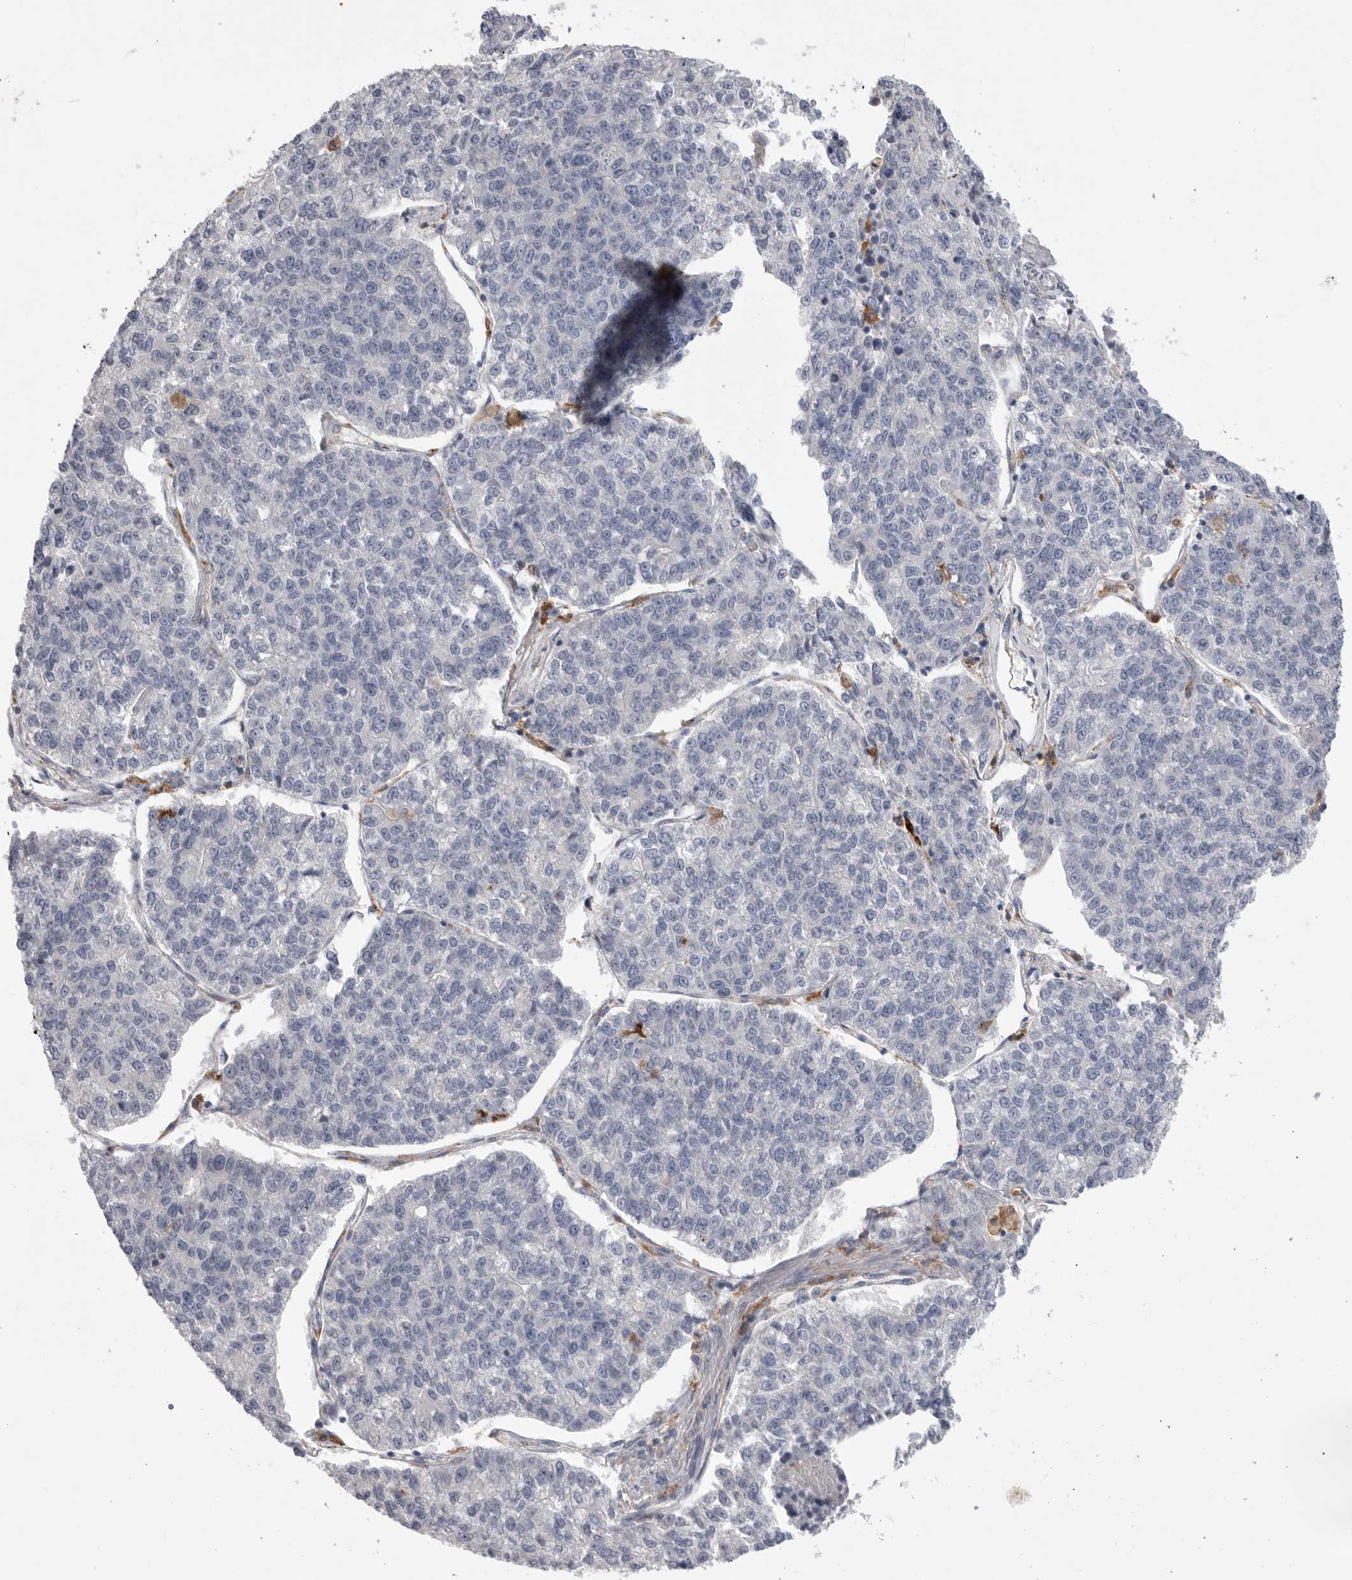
{"staining": {"intensity": "negative", "quantity": "none", "location": "none"}, "tissue": "lung cancer", "cell_type": "Tumor cells", "image_type": "cancer", "snomed": [{"axis": "morphology", "description": "Adenocarcinoma, NOS"}, {"axis": "topography", "description": "Lung"}], "caption": "A high-resolution histopathology image shows immunohistochemistry (IHC) staining of adenocarcinoma (lung), which exhibits no significant staining in tumor cells.", "gene": "SIGLEC10", "patient": {"sex": "male", "age": 49}}